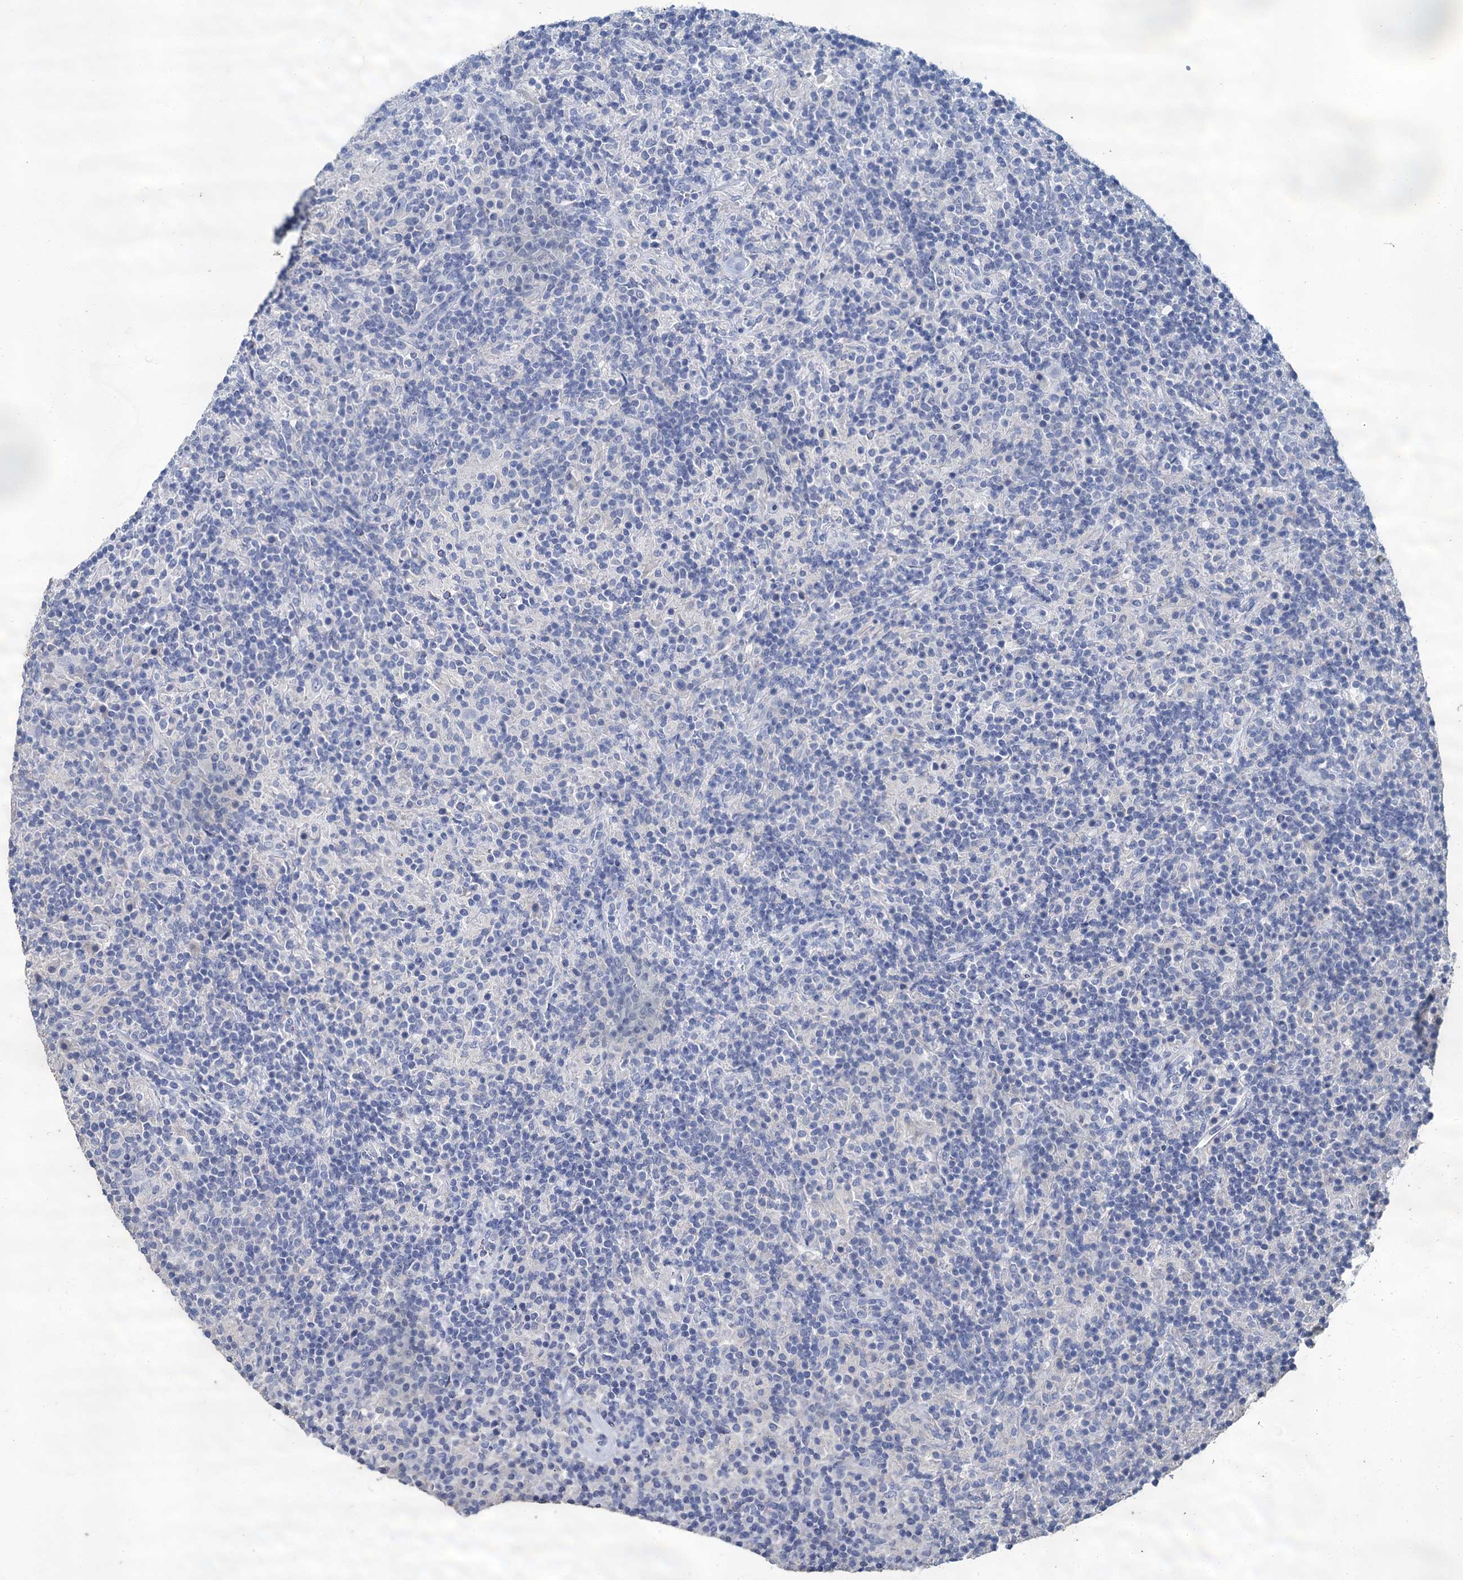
{"staining": {"intensity": "negative", "quantity": "none", "location": "none"}, "tissue": "lymphoma", "cell_type": "Tumor cells", "image_type": "cancer", "snomed": [{"axis": "morphology", "description": "Hodgkin's disease, NOS"}, {"axis": "topography", "description": "Lymph node"}], "caption": "Immunohistochemistry (IHC) of Hodgkin's disease demonstrates no positivity in tumor cells. (Brightfield microscopy of DAB IHC at high magnification).", "gene": "SNCB", "patient": {"sex": "male", "age": 70}}